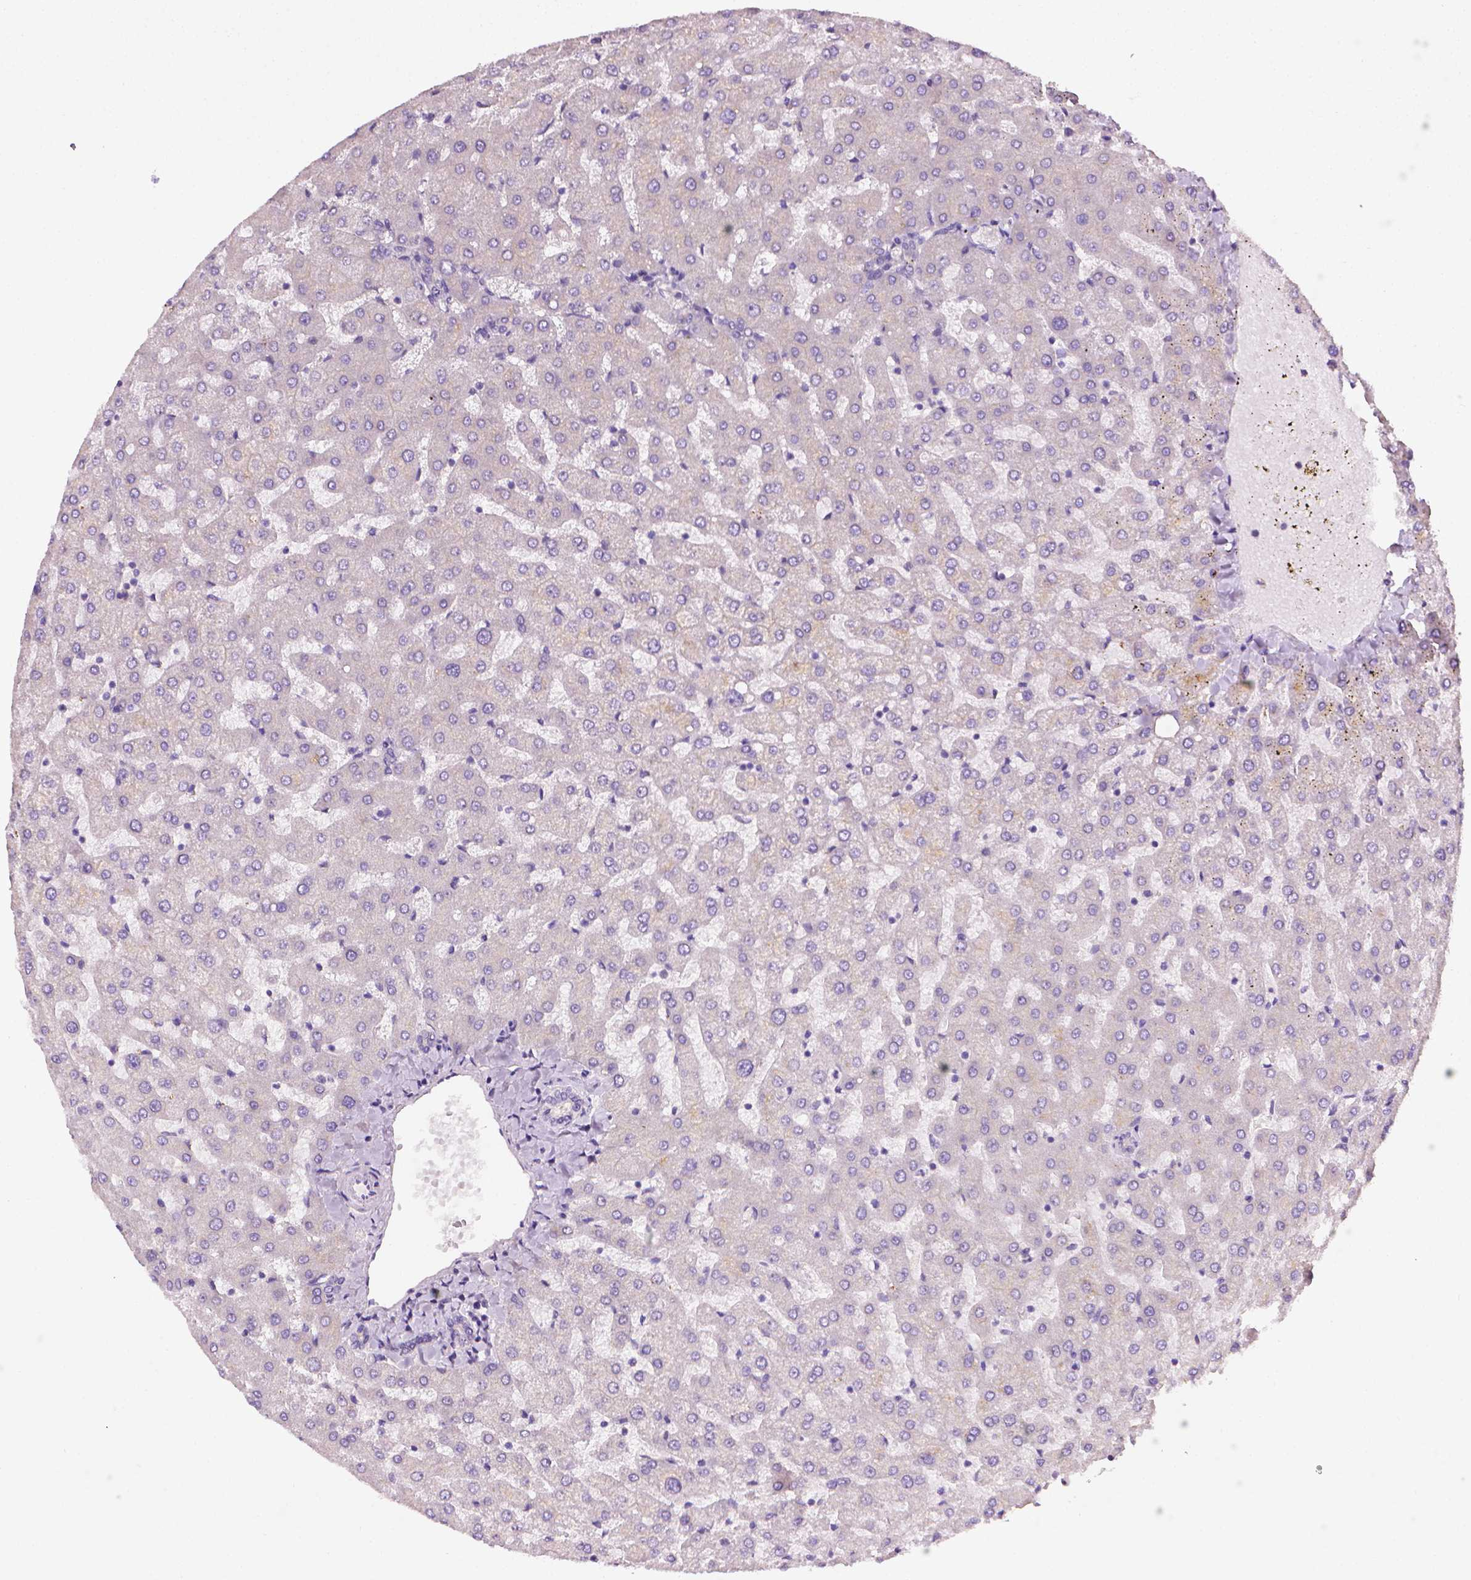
{"staining": {"intensity": "negative", "quantity": "none", "location": "none"}, "tissue": "liver", "cell_type": "Cholangiocytes", "image_type": "normal", "snomed": [{"axis": "morphology", "description": "Normal tissue, NOS"}, {"axis": "topography", "description": "Liver"}], "caption": "Immunohistochemistry (IHC) photomicrograph of benign liver: liver stained with DAB displays no significant protein positivity in cholangiocytes. (DAB IHC visualized using brightfield microscopy, high magnification).", "gene": "MCOLN3", "patient": {"sex": "female", "age": 50}}